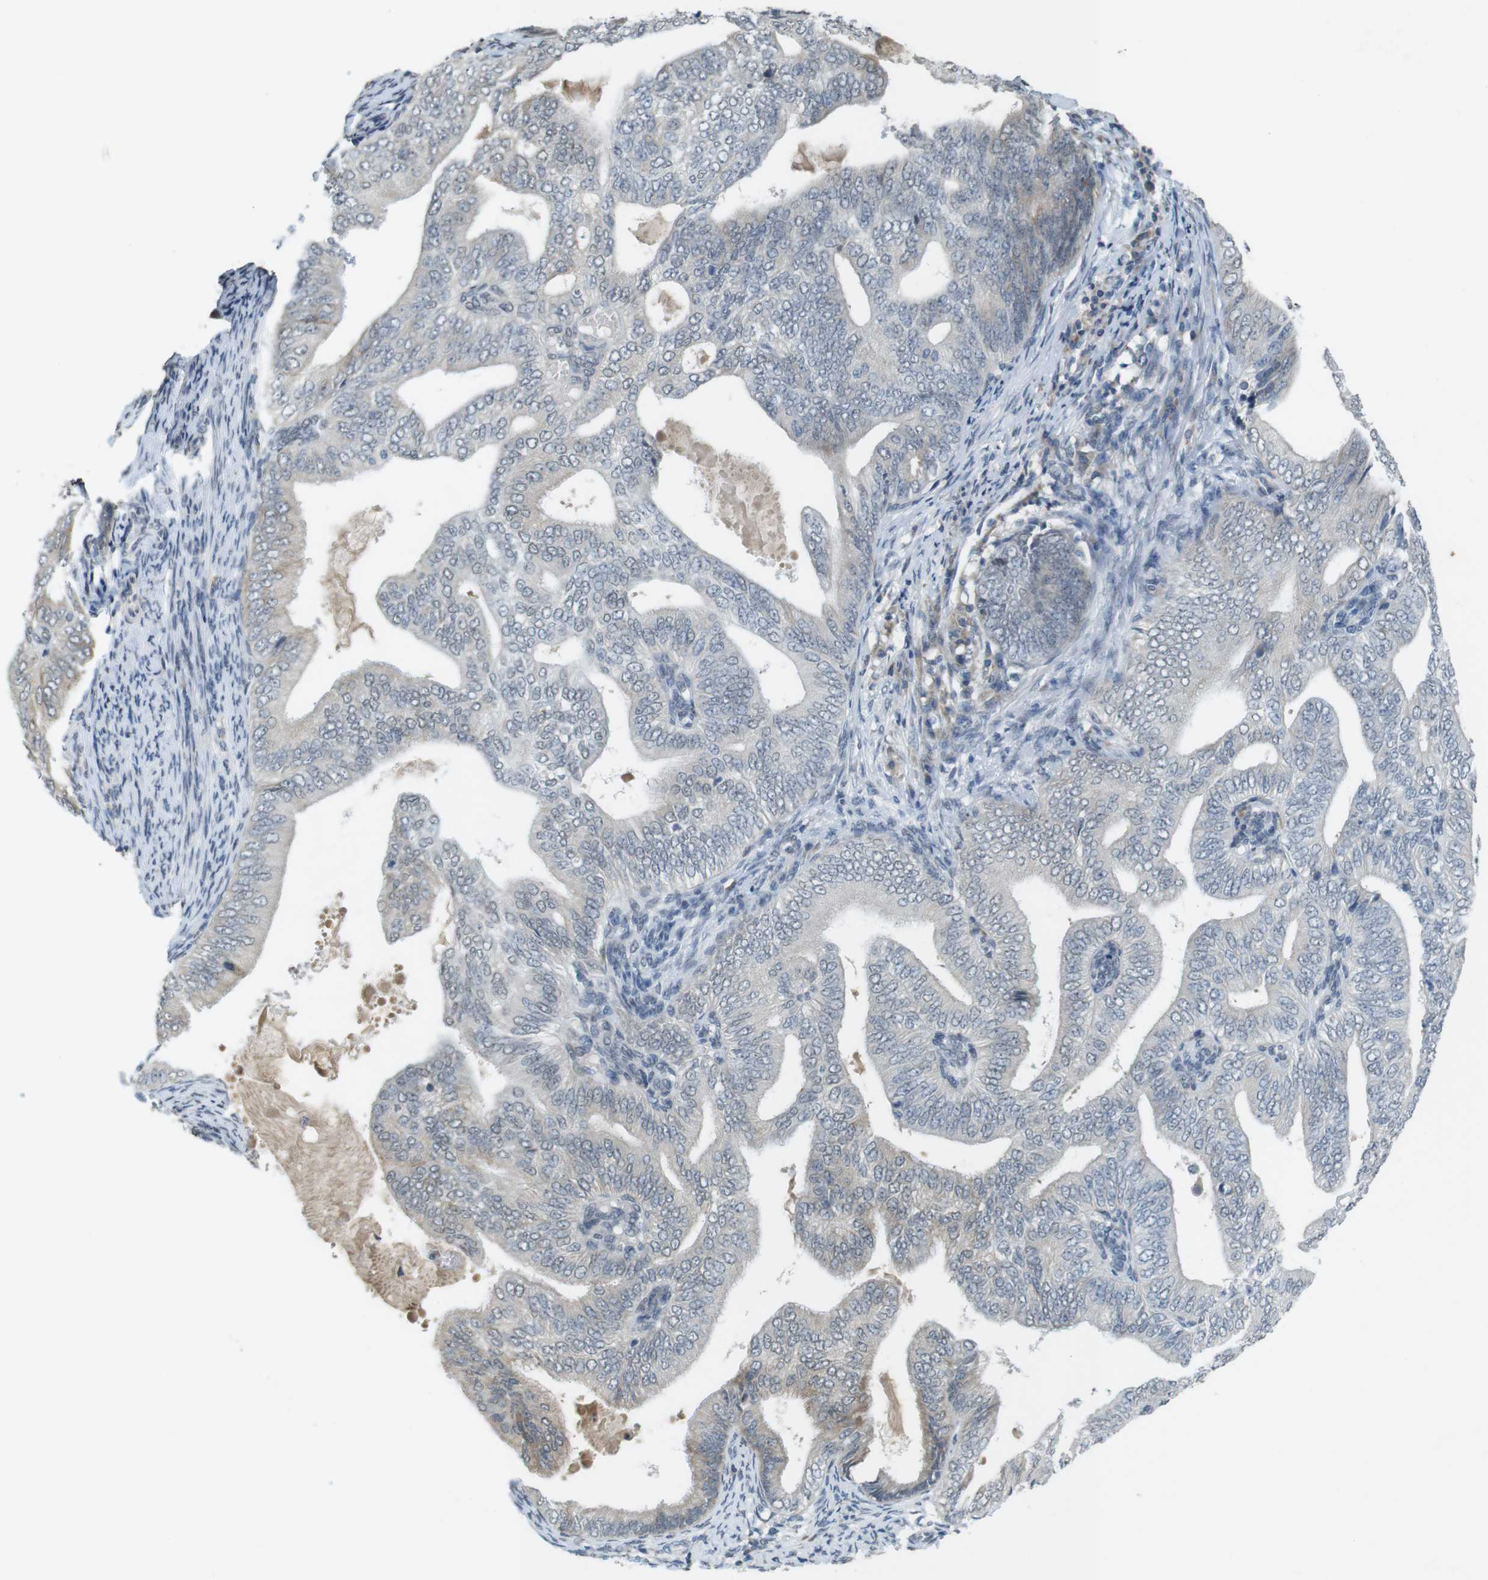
{"staining": {"intensity": "negative", "quantity": "none", "location": "none"}, "tissue": "endometrial cancer", "cell_type": "Tumor cells", "image_type": "cancer", "snomed": [{"axis": "morphology", "description": "Adenocarcinoma, NOS"}, {"axis": "topography", "description": "Endometrium"}], "caption": "DAB immunohistochemical staining of human adenocarcinoma (endometrial) demonstrates no significant positivity in tumor cells.", "gene": "FZD10", "patient": {"sex": "female", "age": 58}}